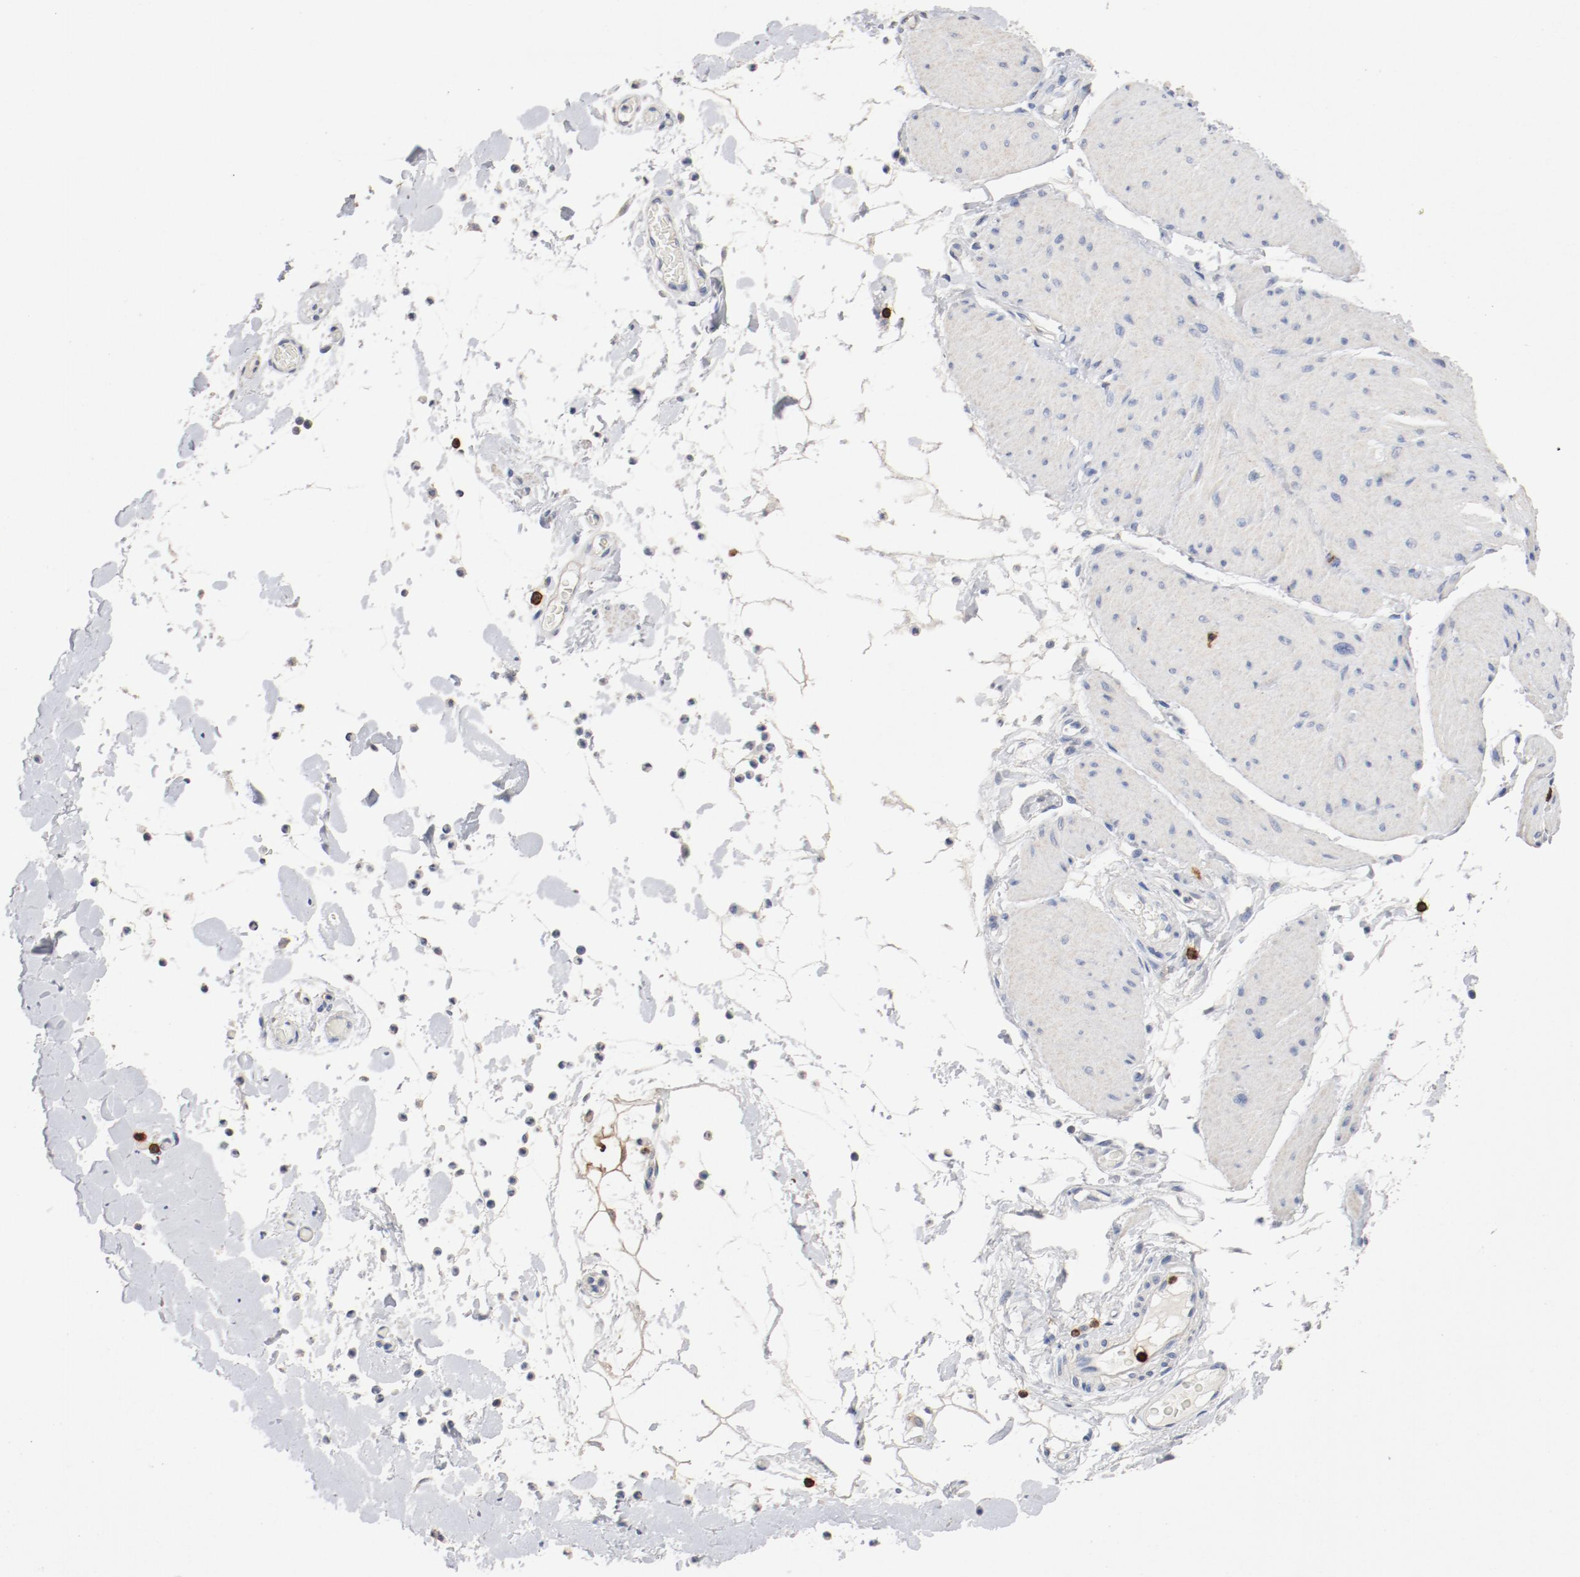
{"staining": {"intensity": "negative", "quantity": "none", "location": "none"}, "tissue": "smooth muscle", "cell_type": "Smooth muscle cells", "image_type": "normal", "snomed": [{"axis": "morphology", "description": "Normal tissue, NOS"}, {"axis": "topography", "description": "Smooth muscle"}, {"axis": "topography", "description": "Colon"}], "caption": "IHC micrograph of benign human smooth muscle stained for a protein (brown), which displays no expression in smooth muscle cells. (DAB immunohistochemistry, high magnification).", "gene": "CD247", "patient": {"sex": "male", "age": 67}}